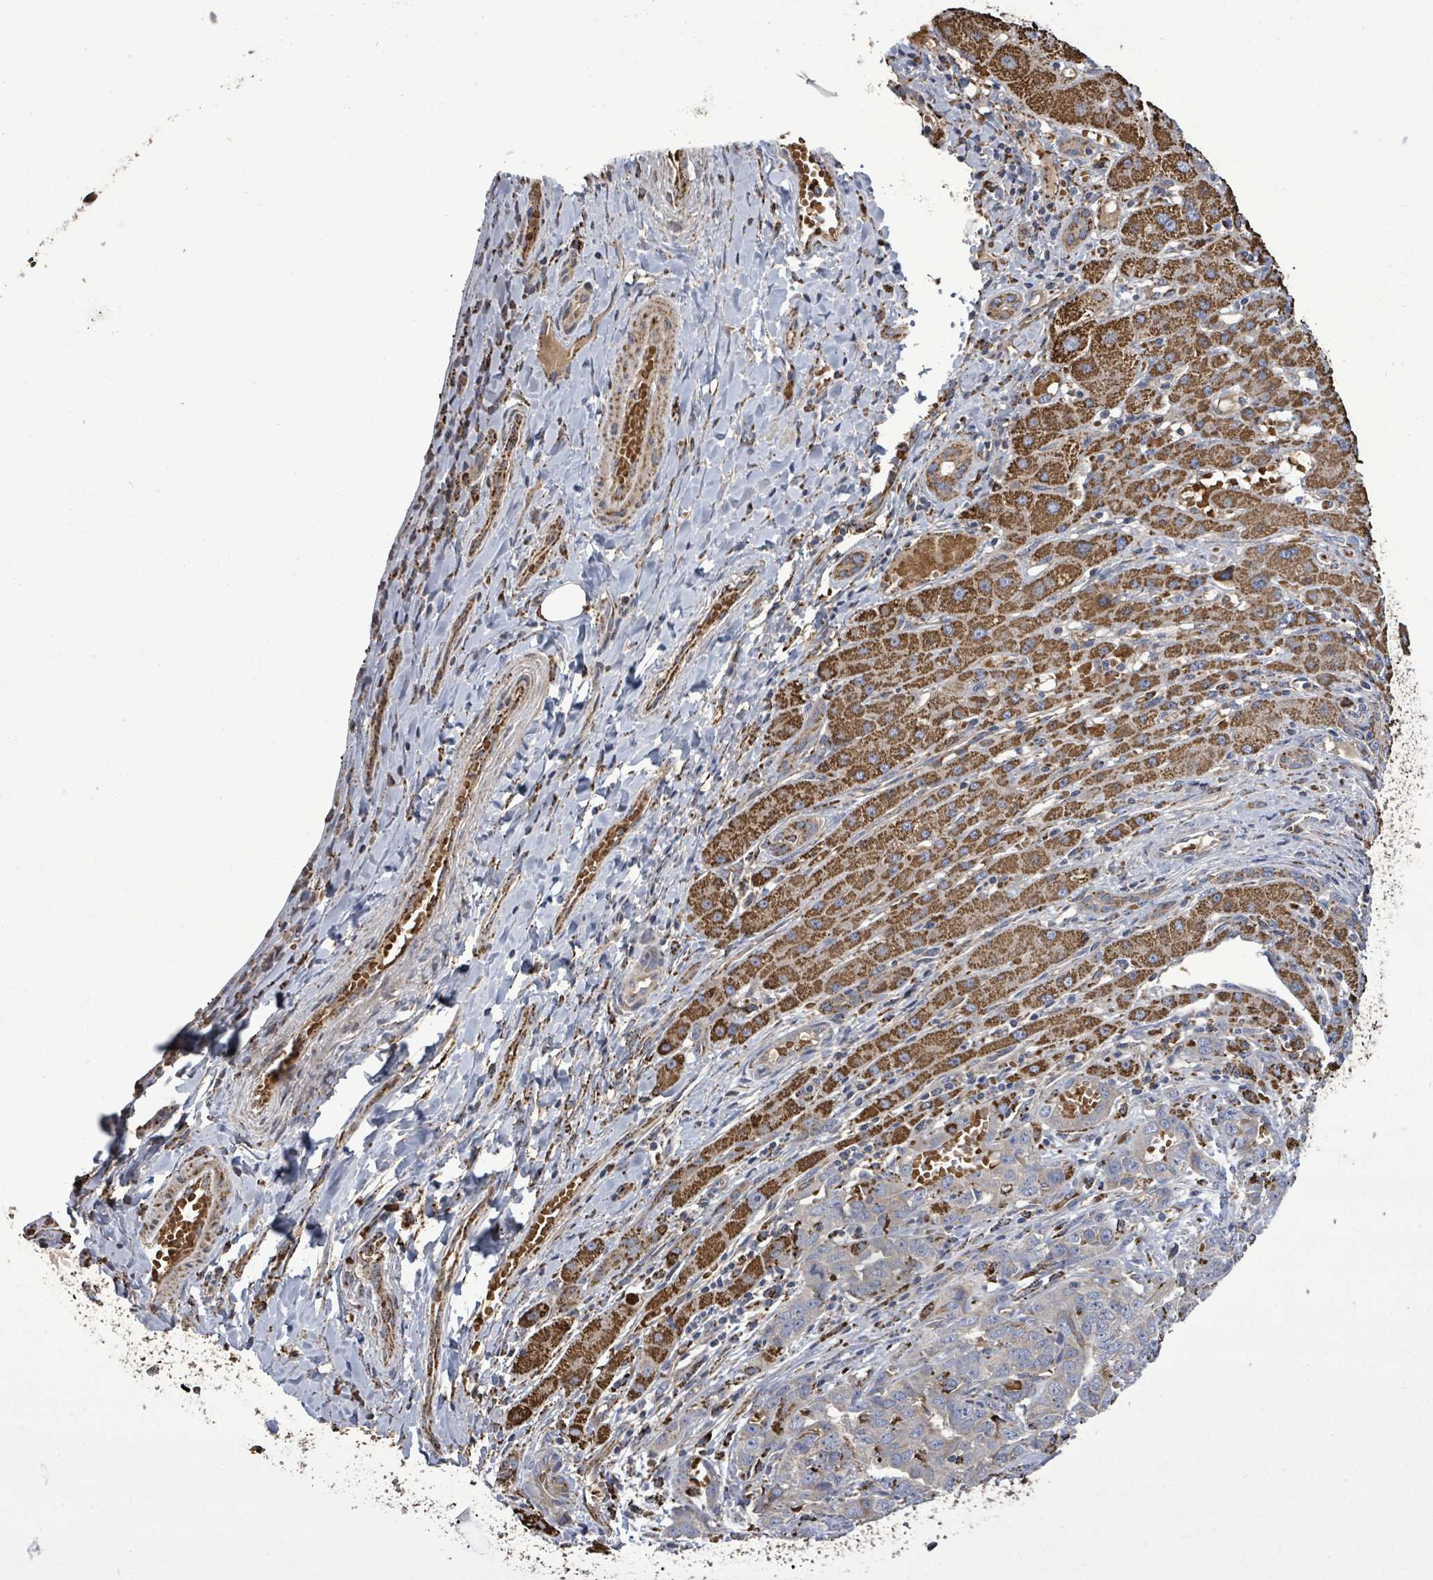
{"staining": {"intensity": "strong", "quantity": "25%-75%", "location": "cytoplasmic/membranous"}, "tissue": "liver cancer", "cell_type": "Tumor cells", "image_type": "cancer", "snomed": [{"axis": "morphology", "description": "Cholangiocarcinoma"}, {"axis": "topography", "description": "Liver"}], "caption": "Liver cholangiocarcinoma tissue demonstrates strong cytoplasmic/membranous positivity in approximately 25%-75% of tumor cells (Brightfield microscopy of DAB IHC at high magnification).", "gene": "MTMR12", "patient": {"sex": "male", "age": 59}}